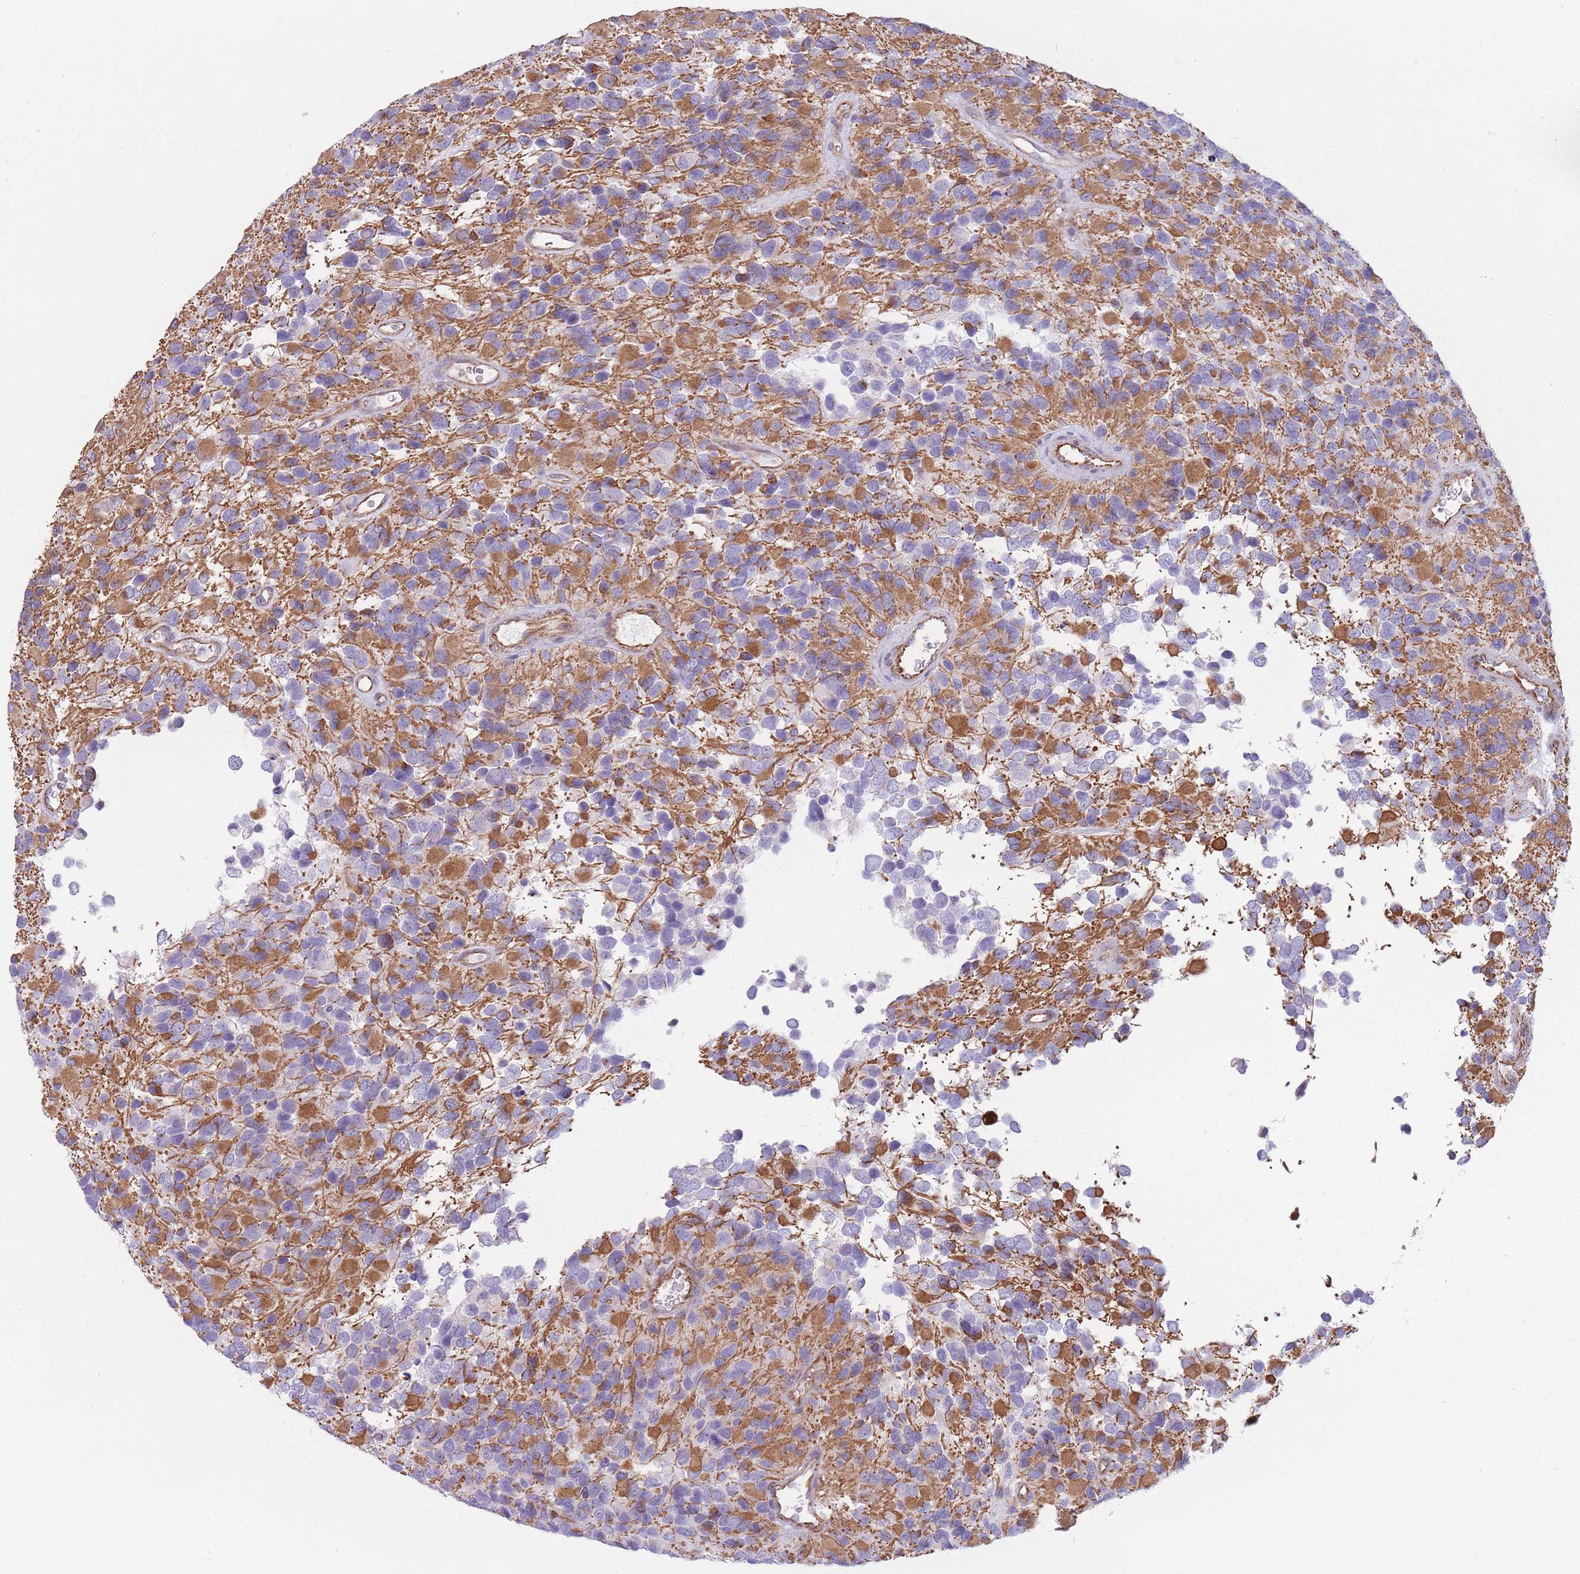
{"staining": {"intensity": "strong", "quantity": "25%-75%", "location": "cytoplasmic/membranous"}, "tissue": "glioma", "cell_type": "Tumor cells", "image_type": "cancer", "snomed": [{"axis": "morphology", "description": "Glioma, malignant, High grade"}, {"axis": "topography", "description": "Brain"}], "caption": "About 25%-75% of tumor cells in high-grade glioma (malignant) demonstrate strong cytoplasmic/membranous protein positivity as visualized by brown immunohistochemical staining.", "gene": "PTCD1", "patient": {"sex": "male", "age": 77}}